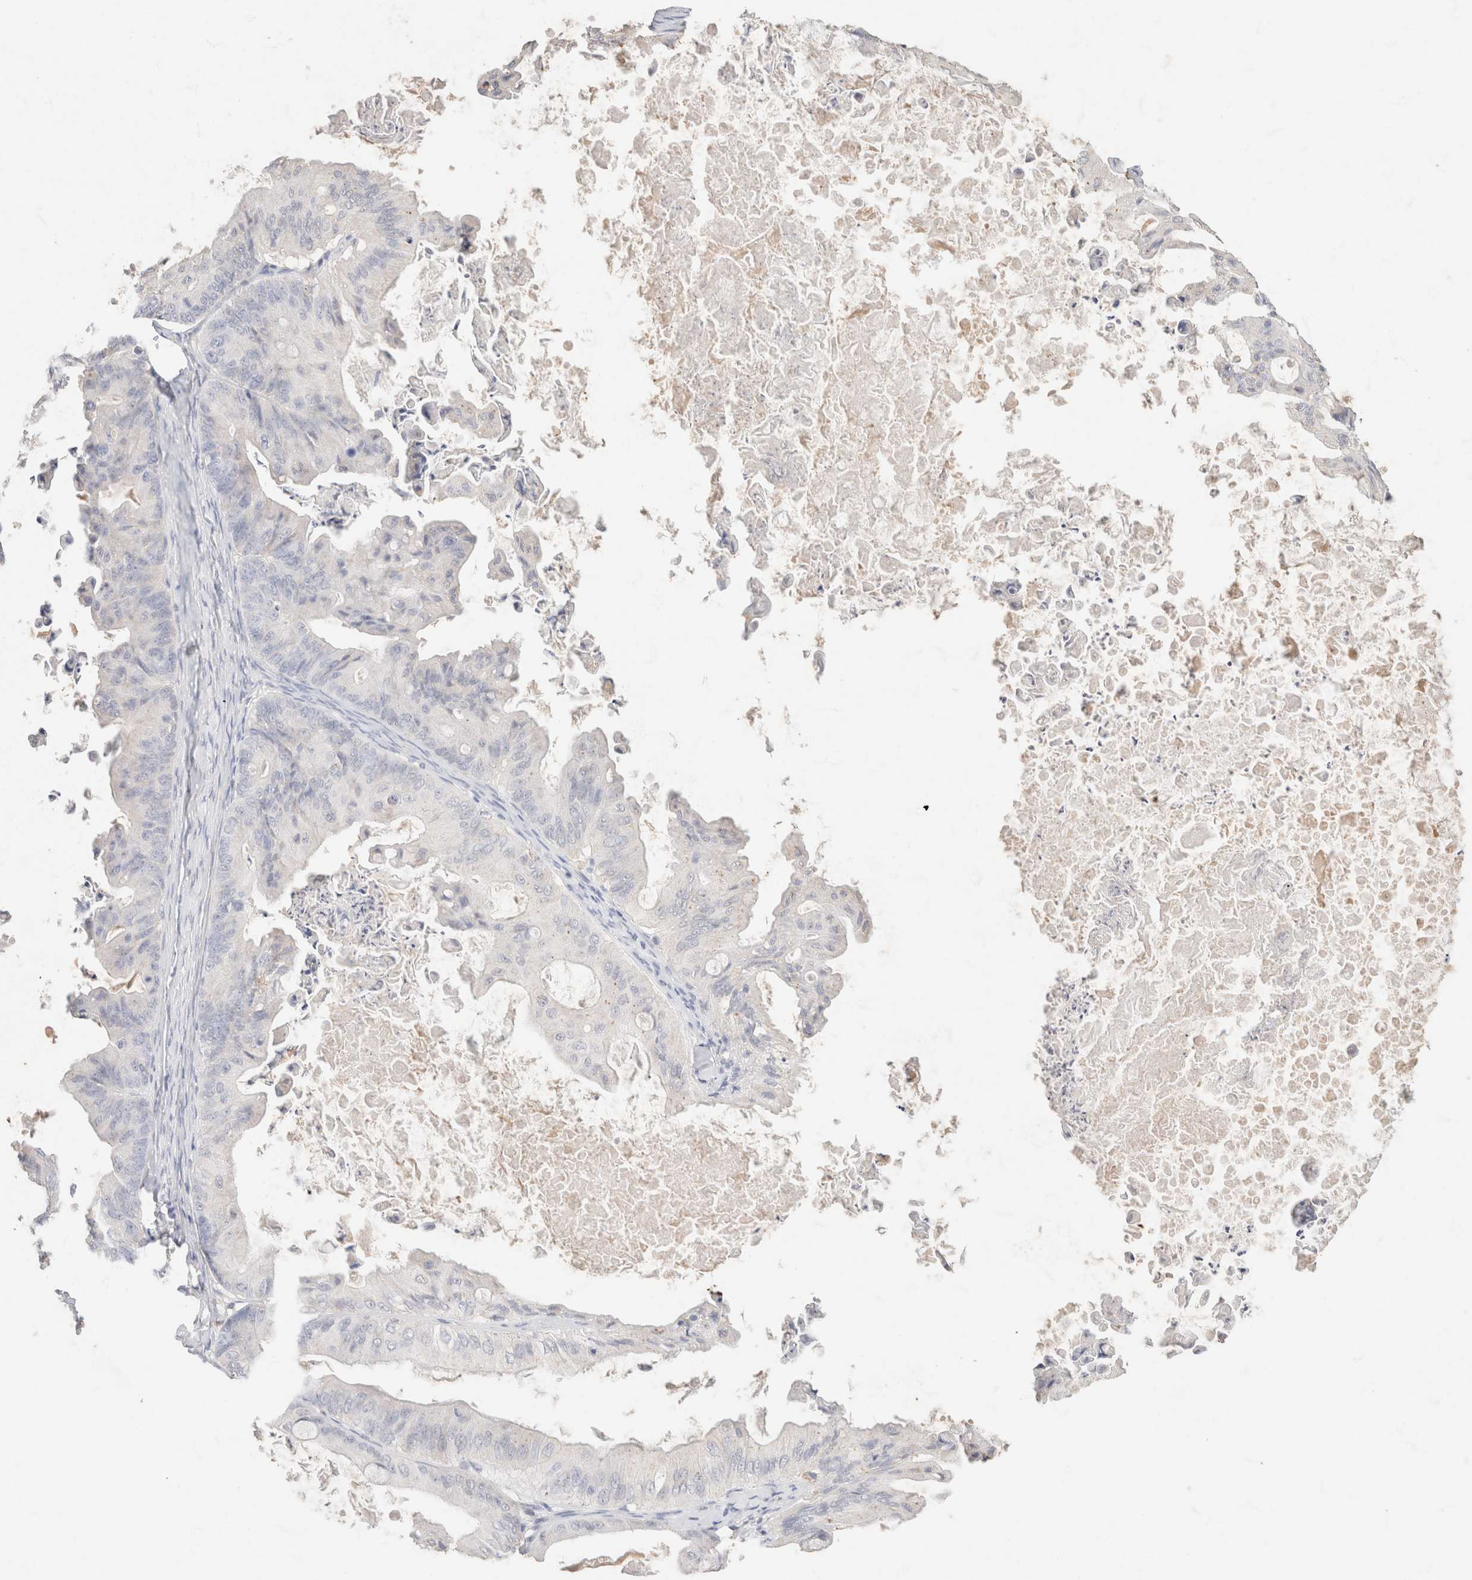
{"staining": {"intensity": "negative", "quantity": "none", "location": "none"}, "tissue": "ovarian cancer", "cell_type": "Tumor cells", "image_type": "cancer", "snomed": [{"axis": "morphology", "description": "Cystadenocarcinoma, mucinous, NOS"}, {"axis": "topography", "description": "Ovary"}], "caption": "Immunohistochemical staining of ovarian cancer displays no significant positivity in tumor cells.", "gene": "CA12", "patient": {"sex": "female", "age": 37}}